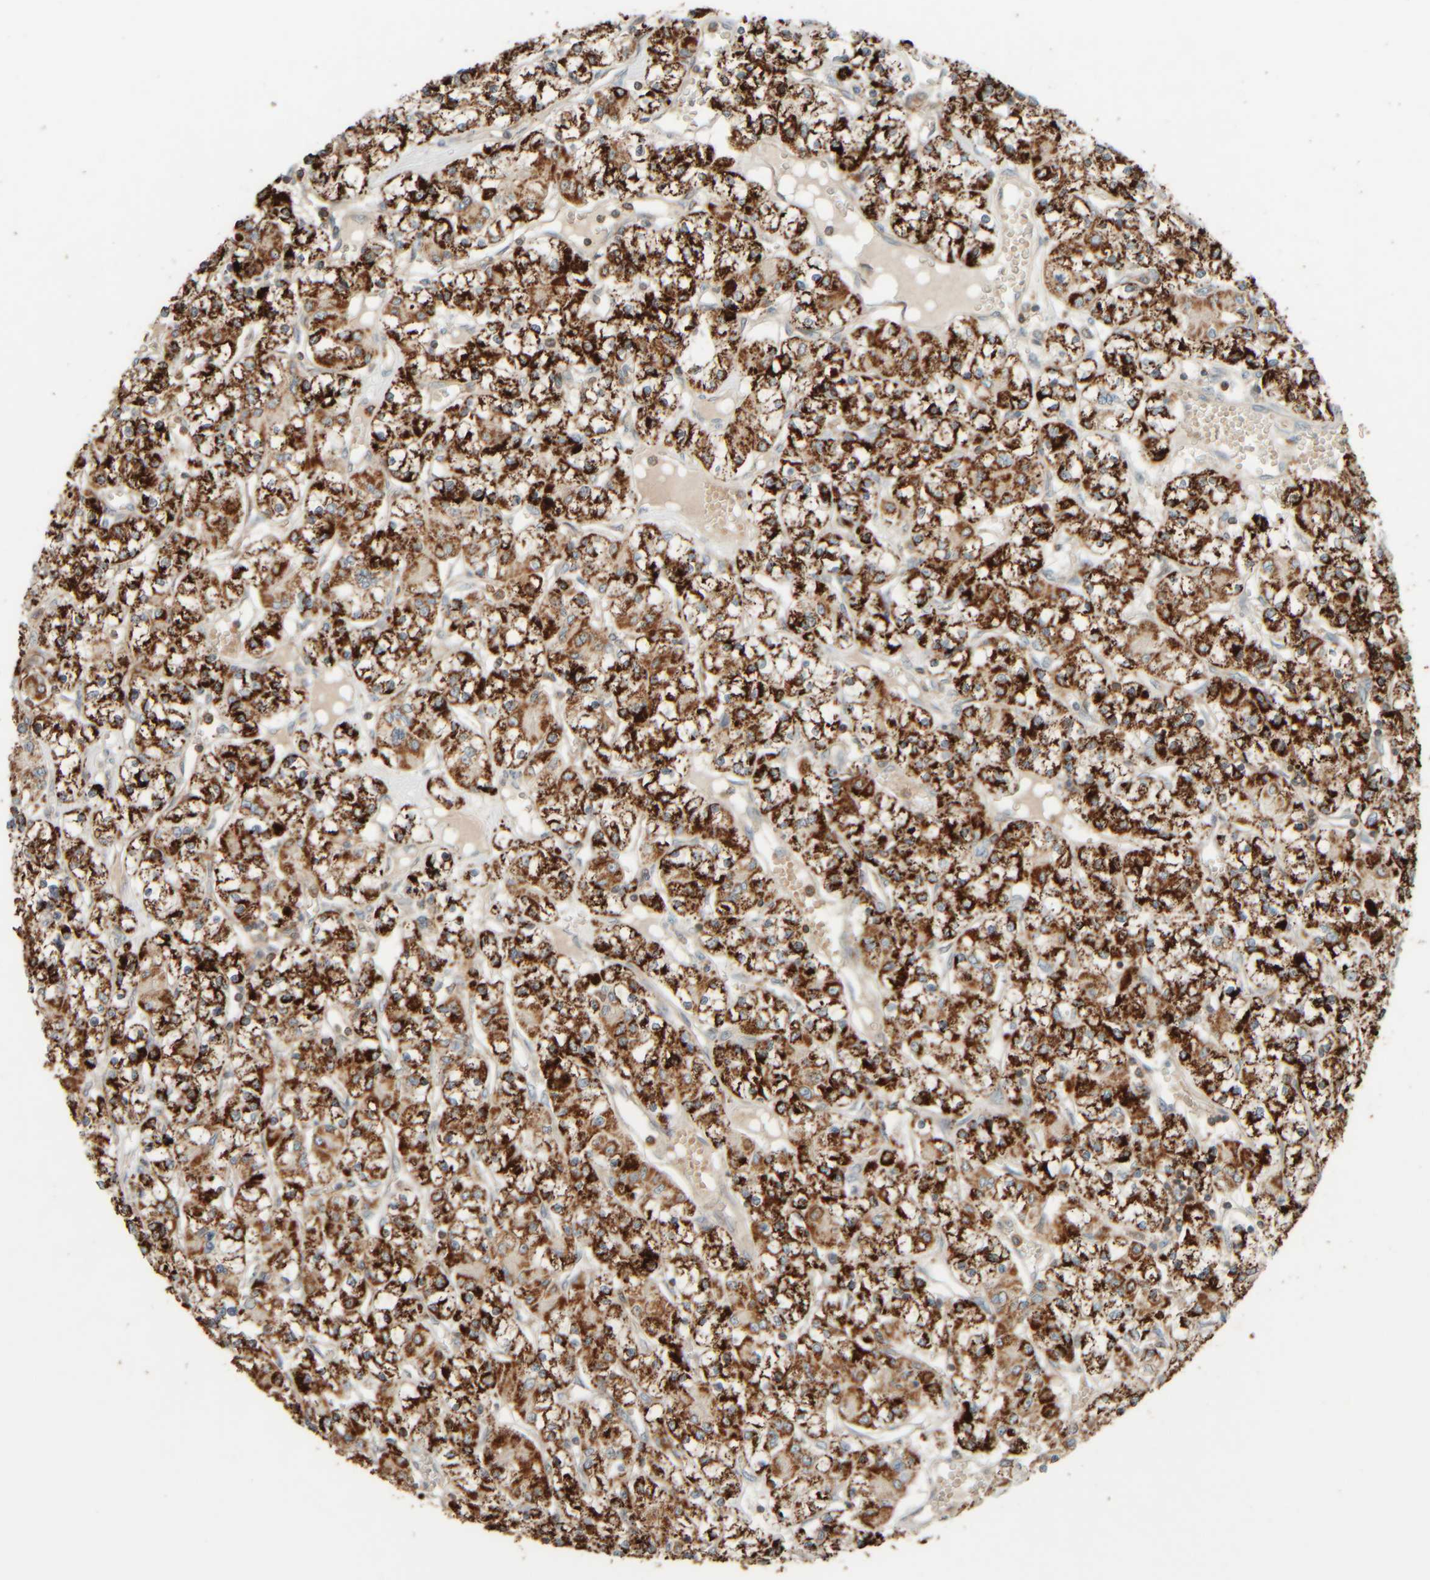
{"staining": {"intensity": "strong", "quantity": ">75%", "location": "cytoplasmic/membranous"}, "tissue": "renal cancer", "cell_type": "Tumor cells", "image_type": "cancer", "snomed": [{"axis": "morphology", "description": "Adenocarcinoma, NOS"}, {"axis": "topography", "description": "Kidney"}], "caption": "Immunohistochemical staining of human renal adenocarcinoma exhibits high levels of strong cytoplasmic/membranous protein expression in about >75% of tumor cells.", "gene": "SPAG5", "patient": {"sex": "female", "age": 59}}